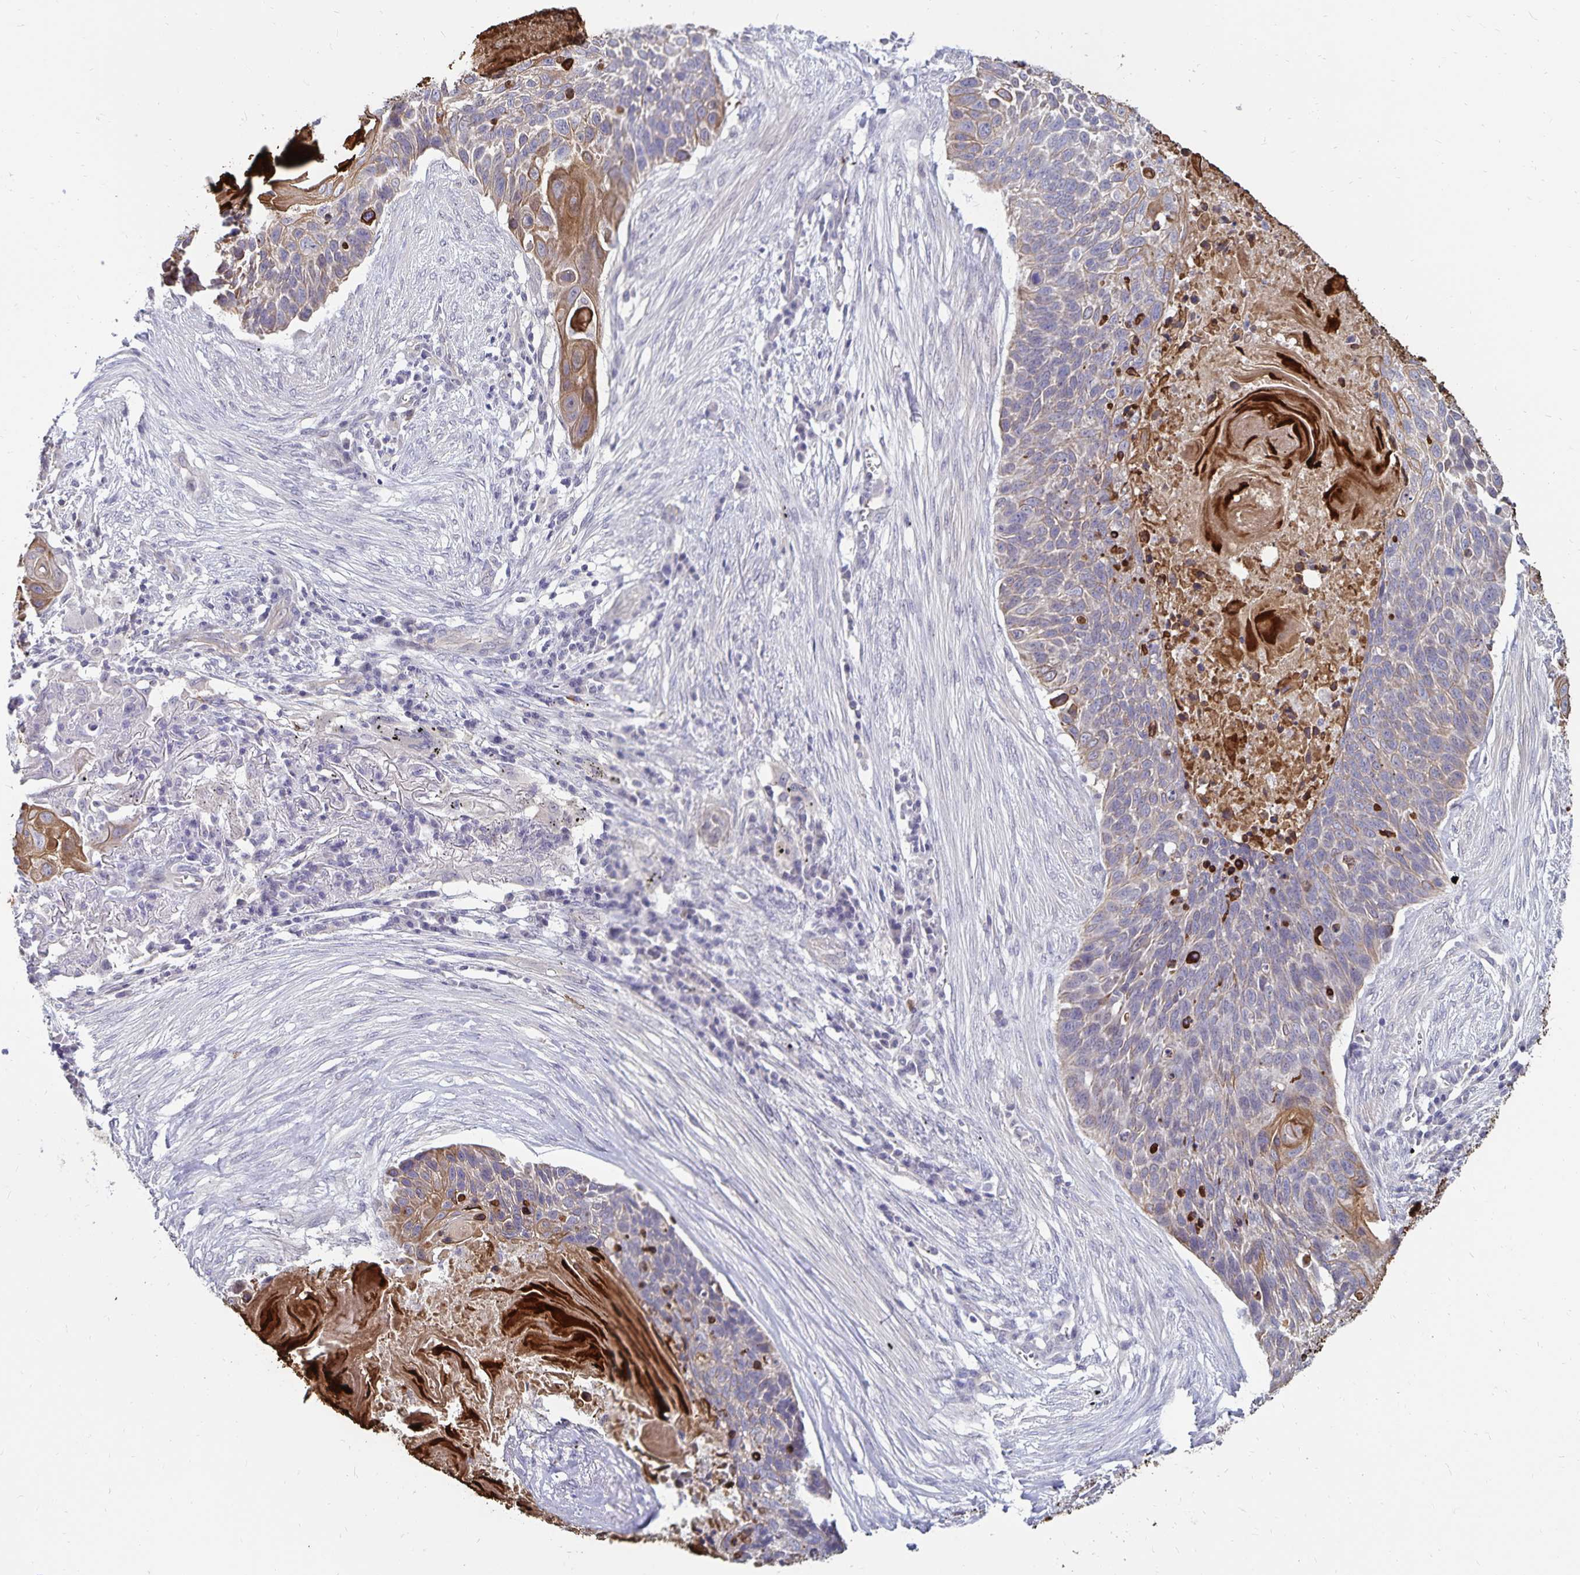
{"staining": {"intensity": "moderate", "quantity": "25%-75%", "location": "cytoplasmic/membranous"}, "tissue": "lung cancer", "cell_type": "Tumor cells", "image_type": "cancer", "snomed": [{"axis": "morphology", "description": "Squamous cell carcinoma, NOS"}, {"axis": "topography", "description": "Lung"}], "caption": "Human lung cancer (squamous cell carcinoma) stained for a protein (brown) demonstrates moderate cytoplasmic/membranous positive staining in approximately 25%-75% of tumor cells.", "gene": "CDKN2B", "patient": {"sex": "male", "age": 78}}